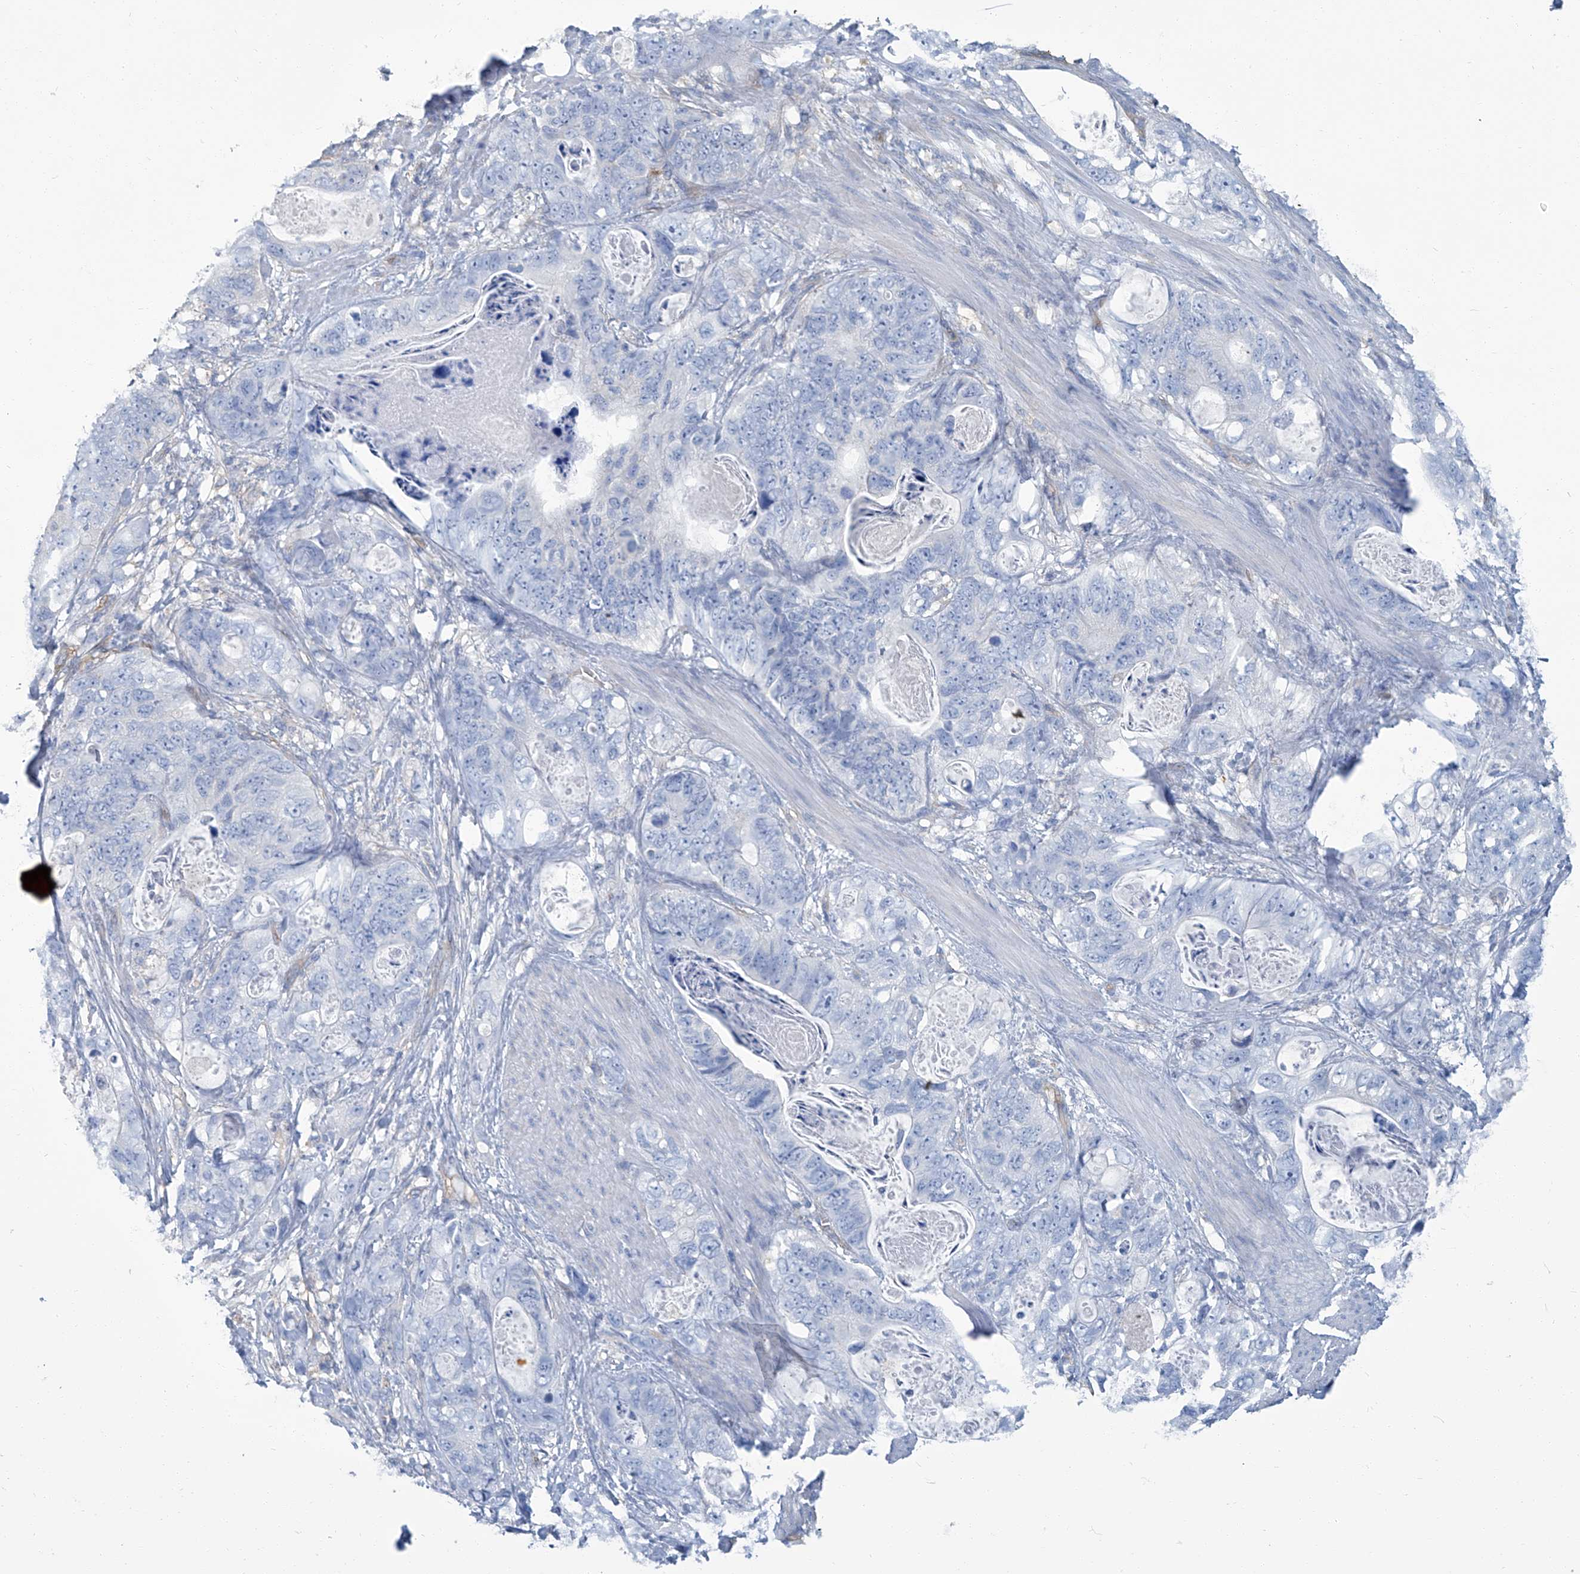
{"staining": {"intensity": "negative", "quantity": "none", "location": "none"}, "tissue": "stomach cancer", "cell_type": "Tumor cells", "image_type": "cancer", "snomed": [{"axis": "morphology", "description": "Normal tissue, NOS"}, {"axis": "morphology", "description": "Adenocarcinoma, NOS"}, {"axis": "topography", "description": "Stomach"}], "caption": "An IHC micrograph of stomach cancer (adenocarcinoma) is shown. There is no staining in tumor cells of stomach cancer (adenocarcinoma).", "gene": "PFKL", "patient": {"sex": "female", "age": 89}}